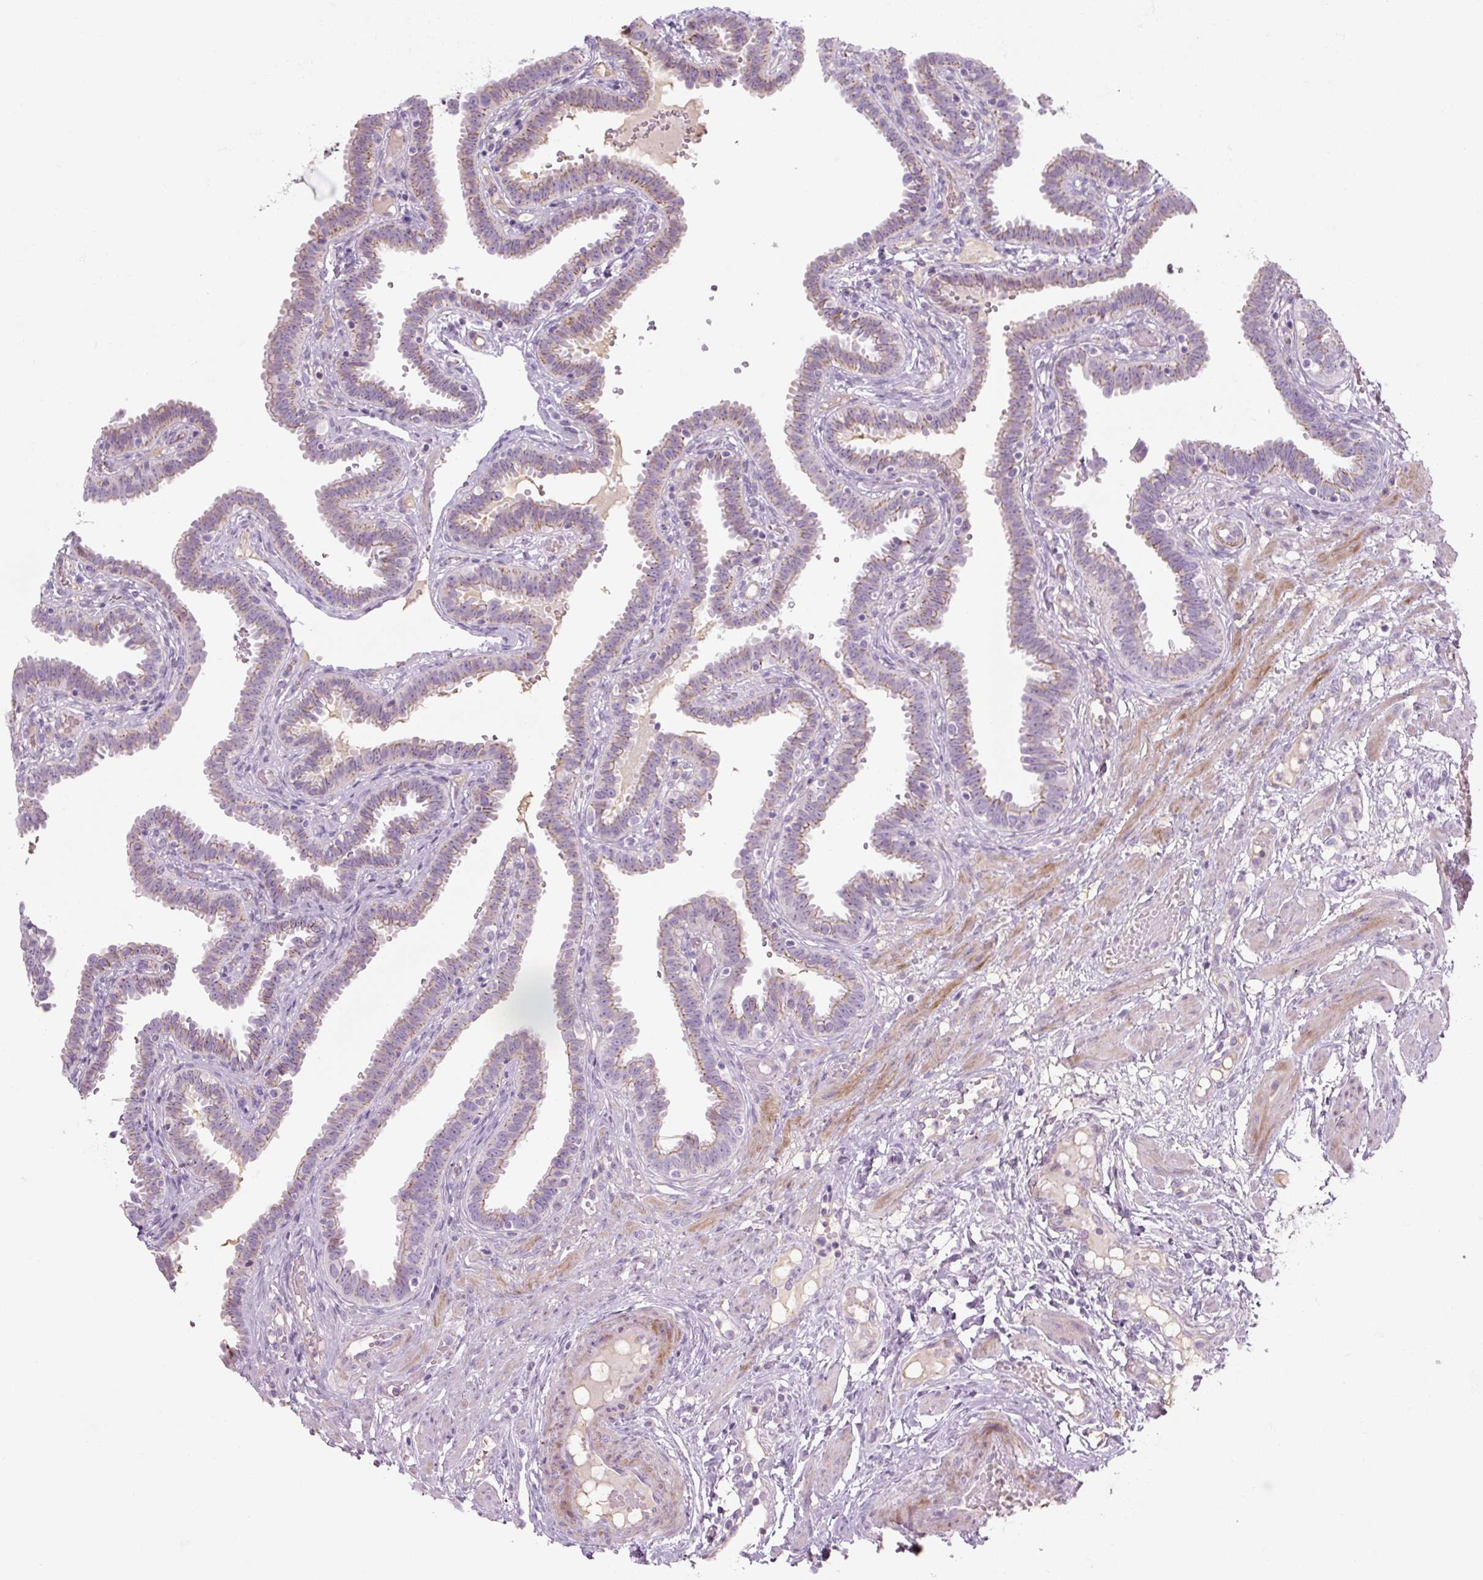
{"staining": {"intensity": "moderate", "quantity": "25%-75%", "location": "cytoplasmic/membranous"}, "tissue": "fallopian tube", "cell_type": "Glandular cells", "image_type": "normal", "snomed": [{"axis": "morphology", "description": "Normal tissue, NOS"}, {"axis": "topography", "description": "Fallopian tube"}], "caption": "This is a histology image of immunohistochemistry staining of unremarkable fallopian tube, which shows moderate staining in the cytoplasmic/membranous of glandular cells.", "gene": "PRM1", "patient": {"sex": "female", "age": 37}}